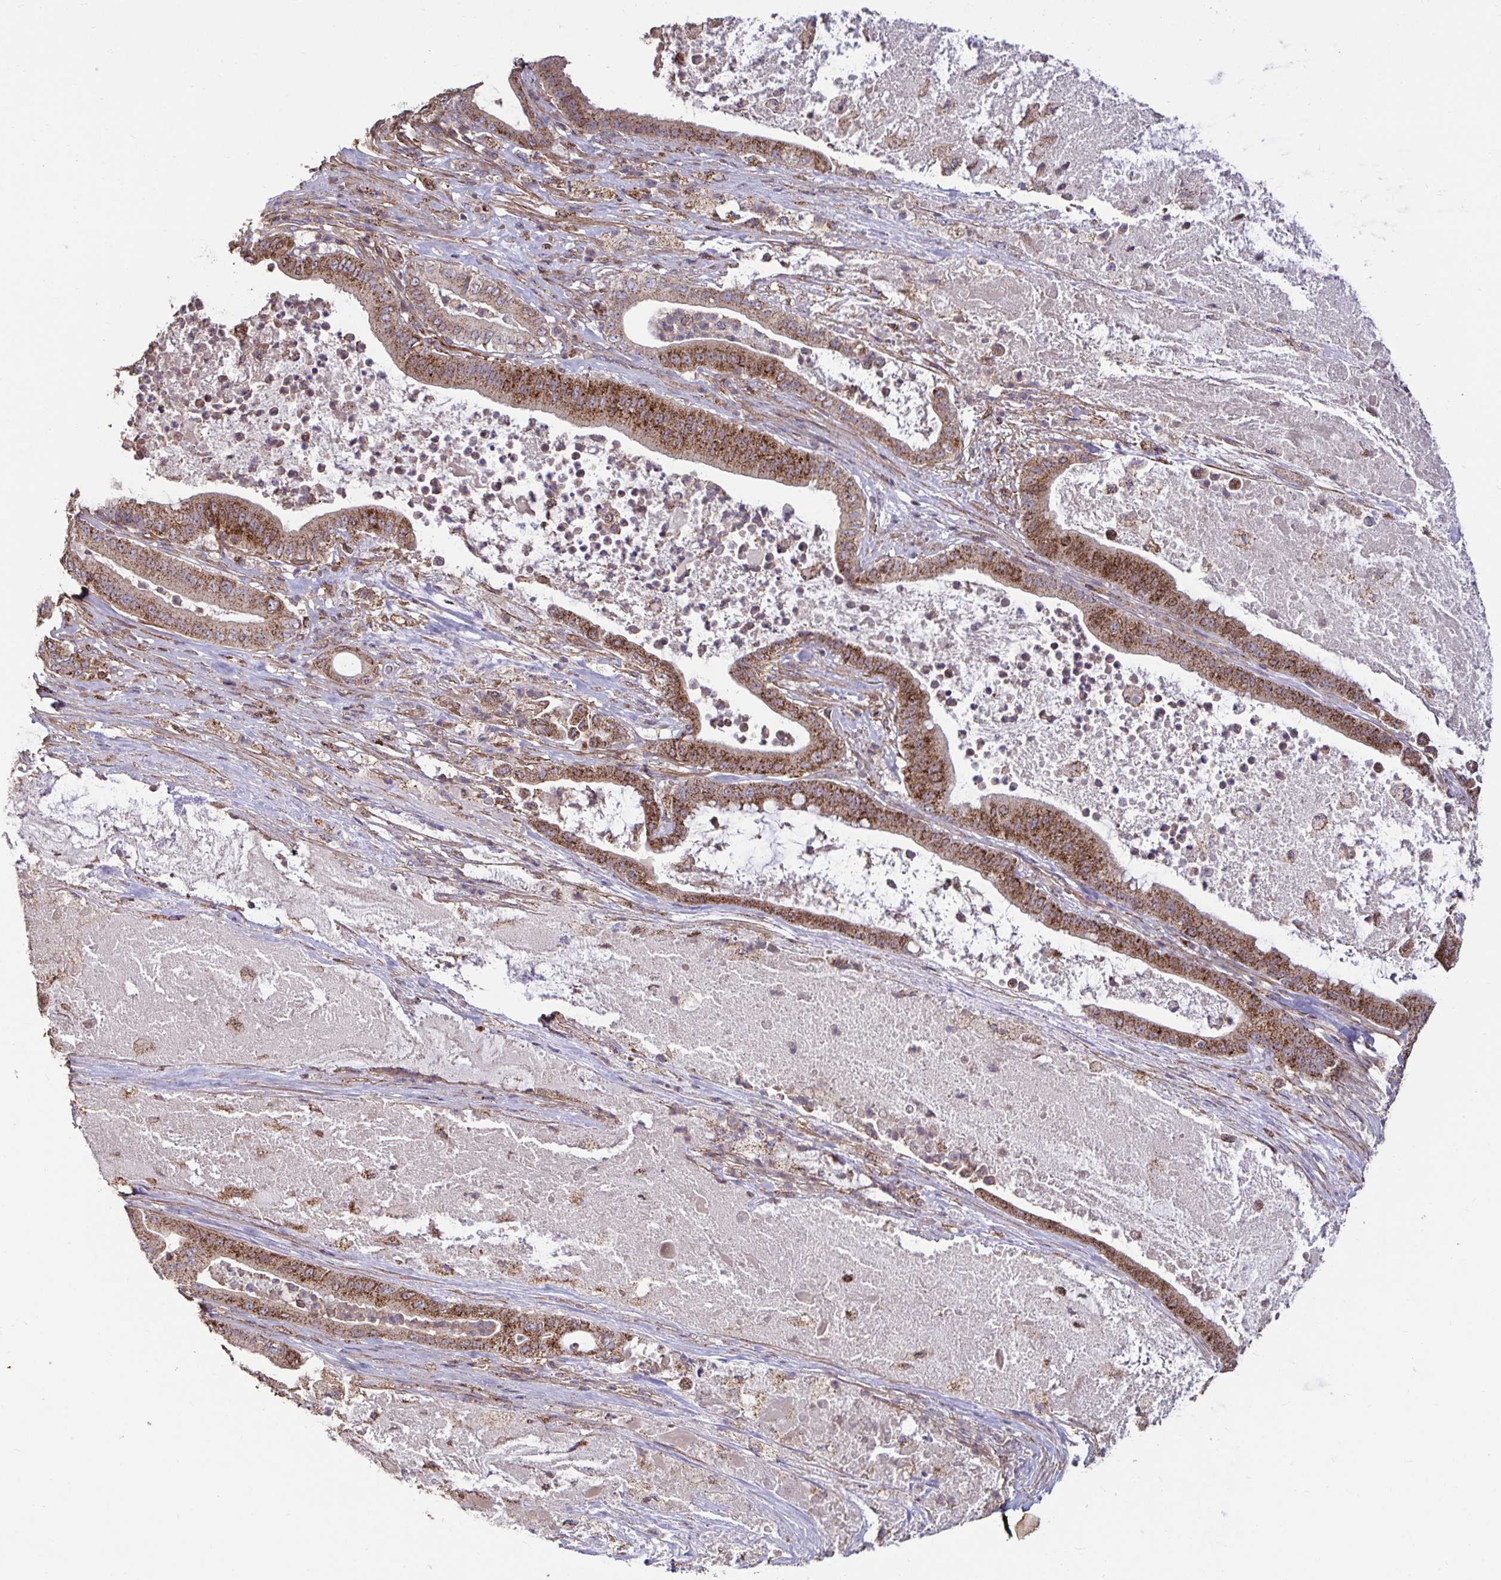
{"staining": {"intensity": "strong", "quantity": ">75%", "location": "cytoplasmic/membranous"}, "tissue": "pancreatic cancer", "cell_type": "Tumor cells", "image_type": "cancer", "snomed": [{"axis": "morphology", "description": "Adenocarcinoma, NOS"}, {"axis": "topography", "description": "Pancreas"}], "caption": "There is high levels of strong cytoplasmic/membranous expression in tumor cells of pancreatic adenocarcinoma, as demonstrated by immunohistochemical staining (brown color).", "gene": "SPRY1", "patient": {"sex": "male", "age": 71}}